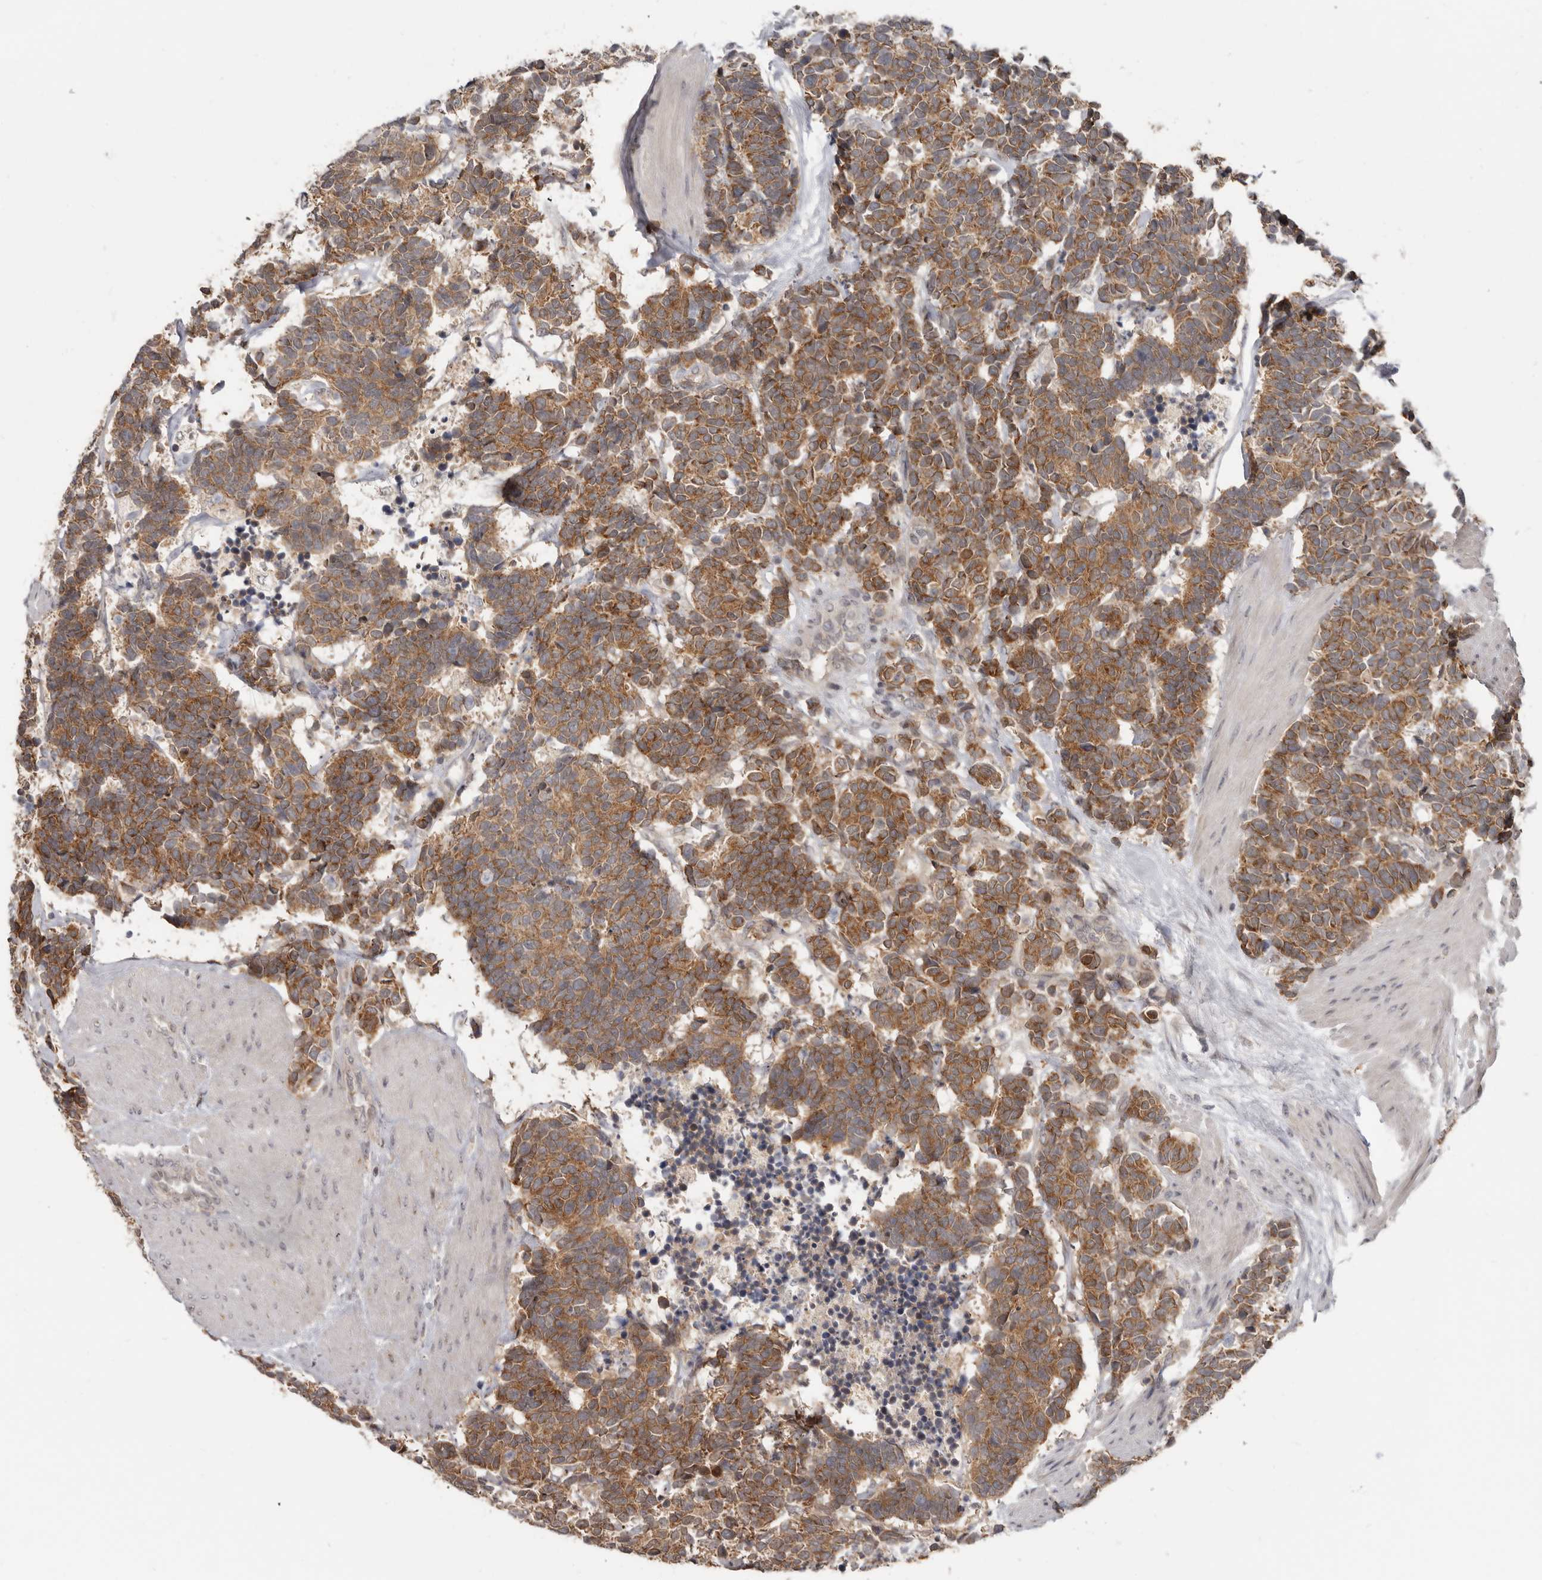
{"staining": {"intensity": "moderate", "quantity": ">75%", "location": "cytoplasmic/membranous"}, "tissue": "carcinoid", "cell_type": "Tumor cells", "image_type": "cancer", "snomed": [{"axis": "morphology", "description": "Carcinoma, NOS"}, {"axis": "morphology", "description": "Carcinoid, malignant, NOS"}, {"axis": "topography", "description": "Urinary bladder"}], "caption": "Immunohistochemical staining of human carcinoid (malignant) reveals medium levels of moderate cytoplasmic/membranous positivity in approximately >75% of tumor cells. The staining was performed using DAB, with brown indicating positive protein expression. Nuclei are stained blue with hematoxylin.", "gene": "BAD", "patient": {"sex": "male", "age": 57}}